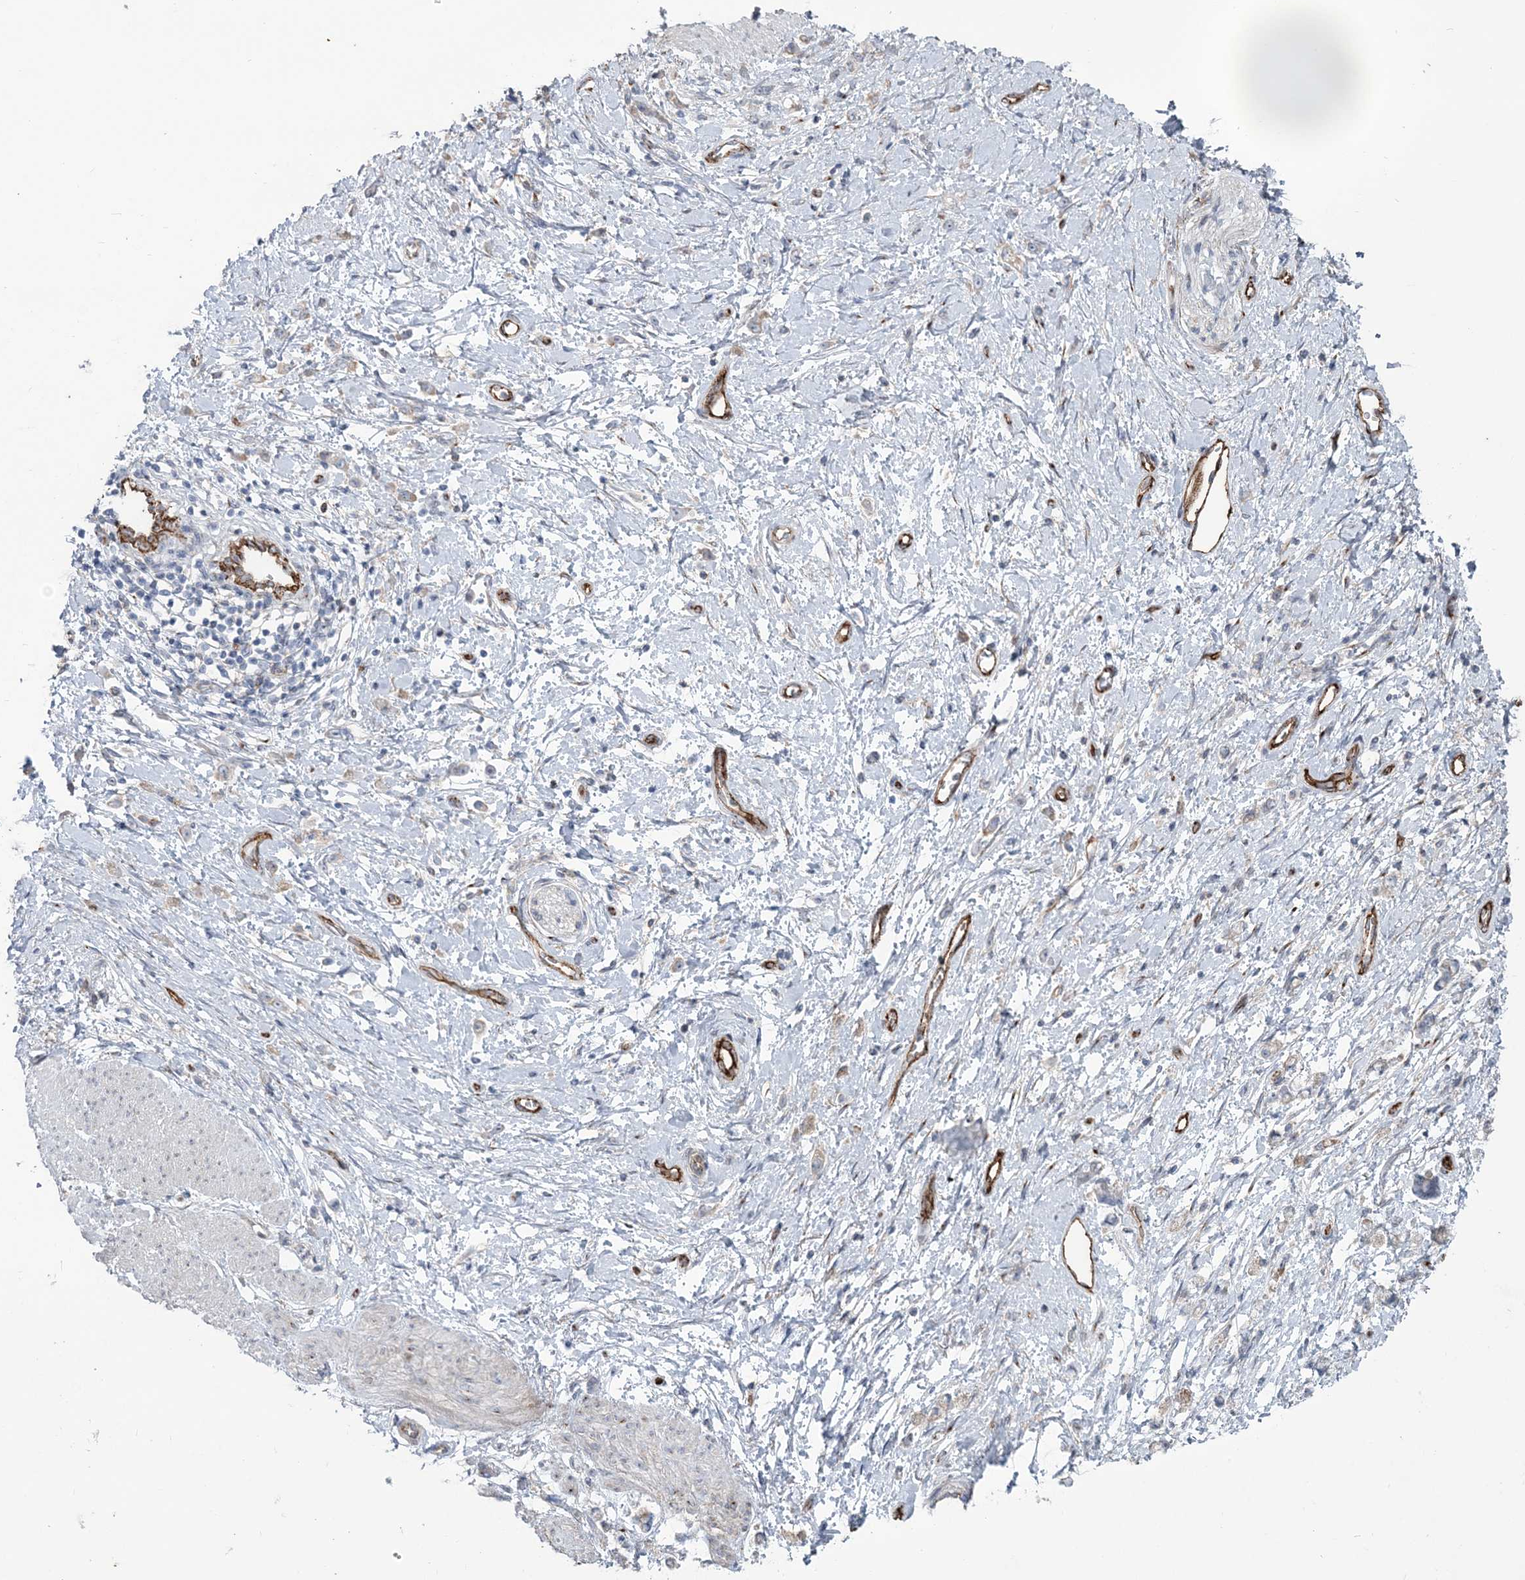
{"staining": {"intensity": "weak", "quantity": "<25%", "location": "cytoplasmic/membranous"}, "tissue": "stomach cancer", "cell_type": "Tumor cells", "image_type": "cancer", "snomed": [{"axis": "morphology", "description": "Adenocarcinoma, NOS"}, {"axis": "topography", "description": "Stomach"}], "caption": "Human stomach cancer (adenocarcinoma) stained for a protein using immunohistochemistry (IHC) reveals no positivity in tumor cells.", "gene": "RAB11FIP5", "patient": {"sex": "female", "age": 60}}